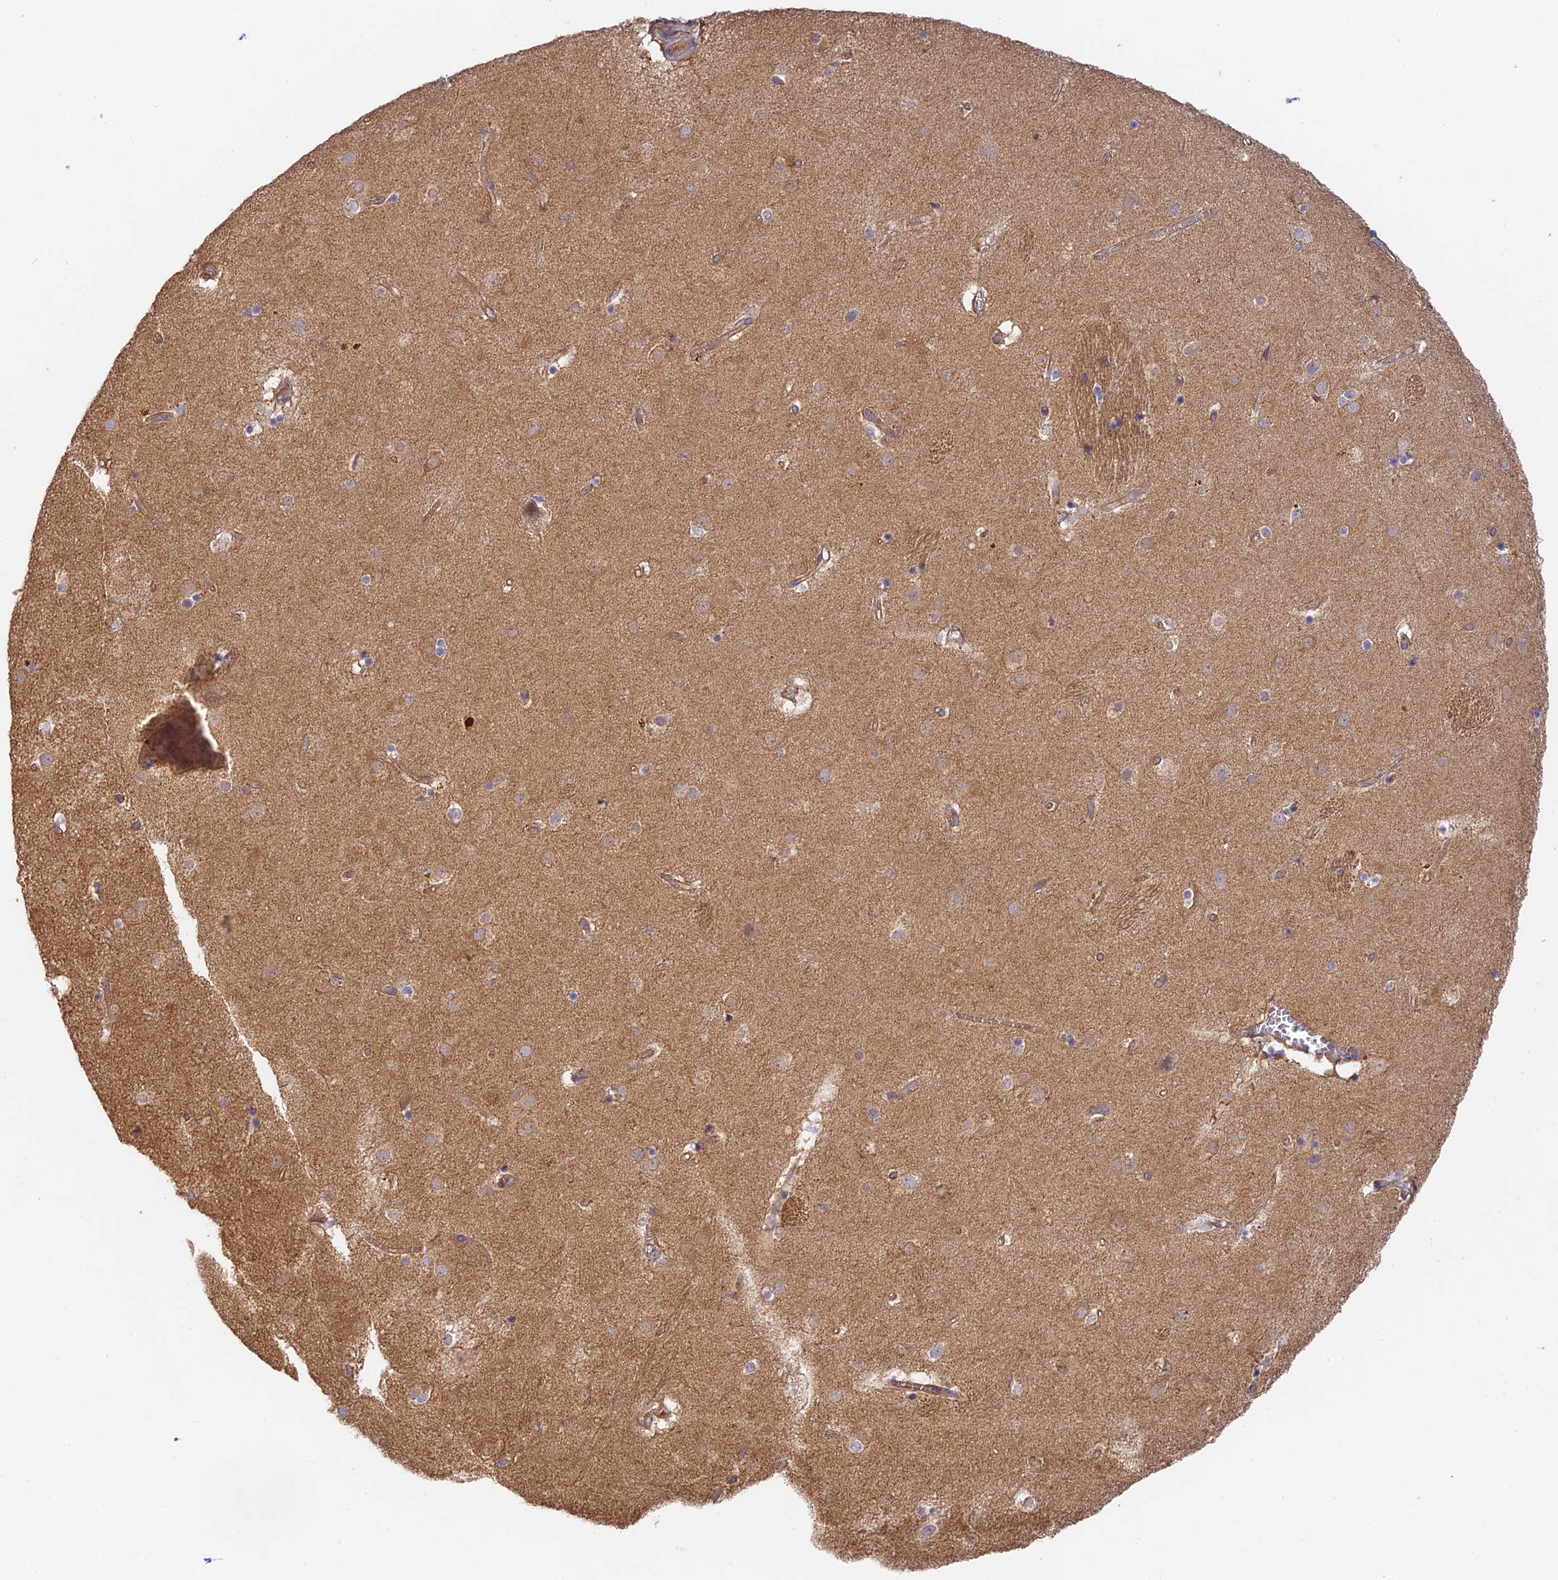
{"staining": {"intensity": "weak", "quantity": "25%-75%", "location": "cytoplasmic/membranous"}, "tissue": "caudate", "cell_type": "Glial cells", "image_type": "normal", "snomed": [{"axis": "morphology", "description": "Normal tissue, NOS"}, {"axis": "topography", "description": "Lateral ventricle wall"}], "caption": "Caudate stained with DAB (3,3'-diaminobenzidine) immunohistochemistry shows low levels of weak cytoplasmic/membranous positivity in about 25%-75% of glial cells.", "gene": "MYO9A", "patient": {"sex": "male", "age": 70}}